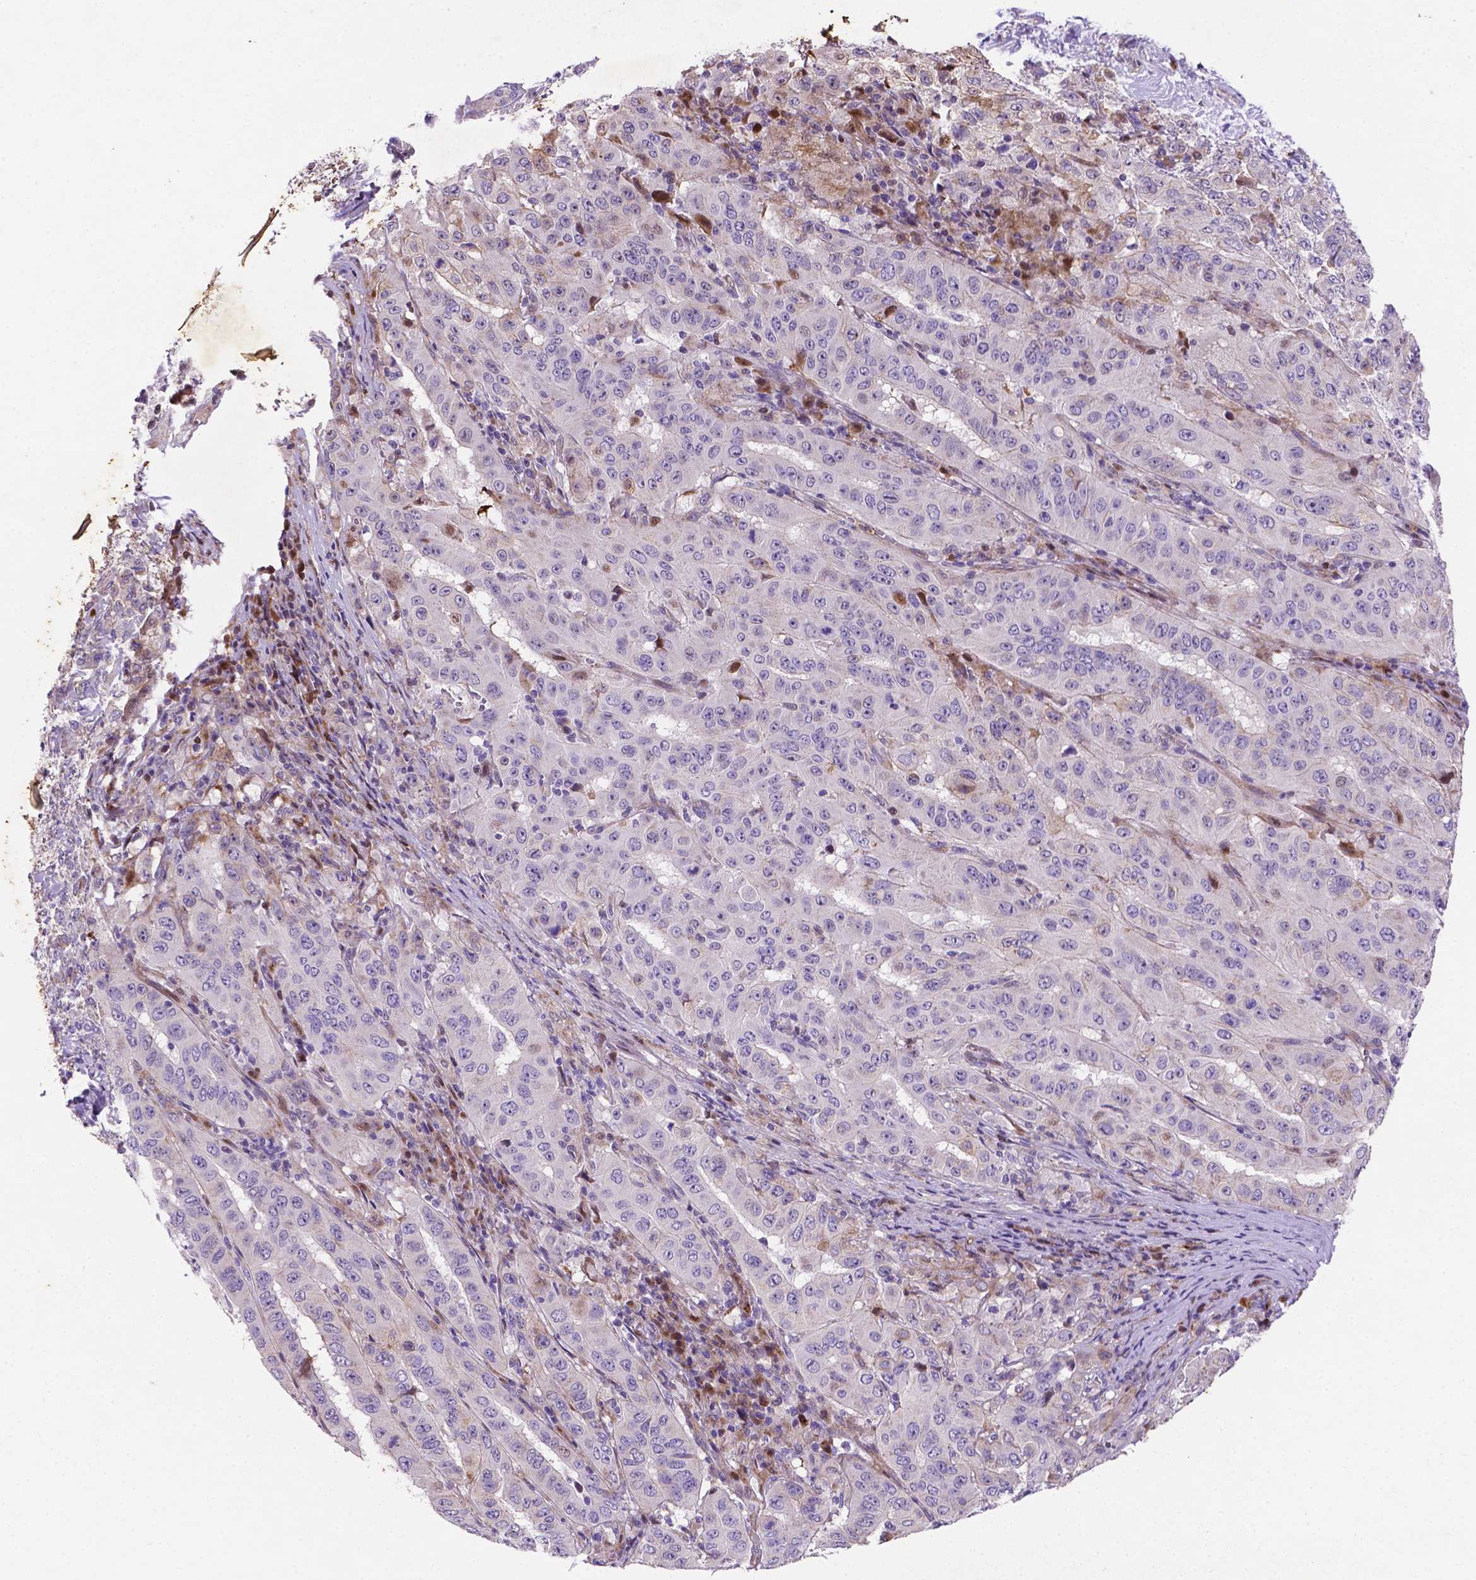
{"staining": {"intensity": "moderate", "quantity": "<25%", "location": "nuclear"}, "tissue": "pancreatic cancer", "cell_type": "Tumor cells", "image_type": "cancer", "snomed": [{"axis": "morphology", "description": "Adenocarcinoma, NOS"}, {"axis": "topography", "description": "Pancreas"}], "caption": "Adenocarcinoma (pancreatic) stained for a protein (brown) demonstrates moderate nuclear positive staining in approximately <25% of tumor cells.", "gene": "TM4SF20", "patient": {"sex": "male", "age": 63}}